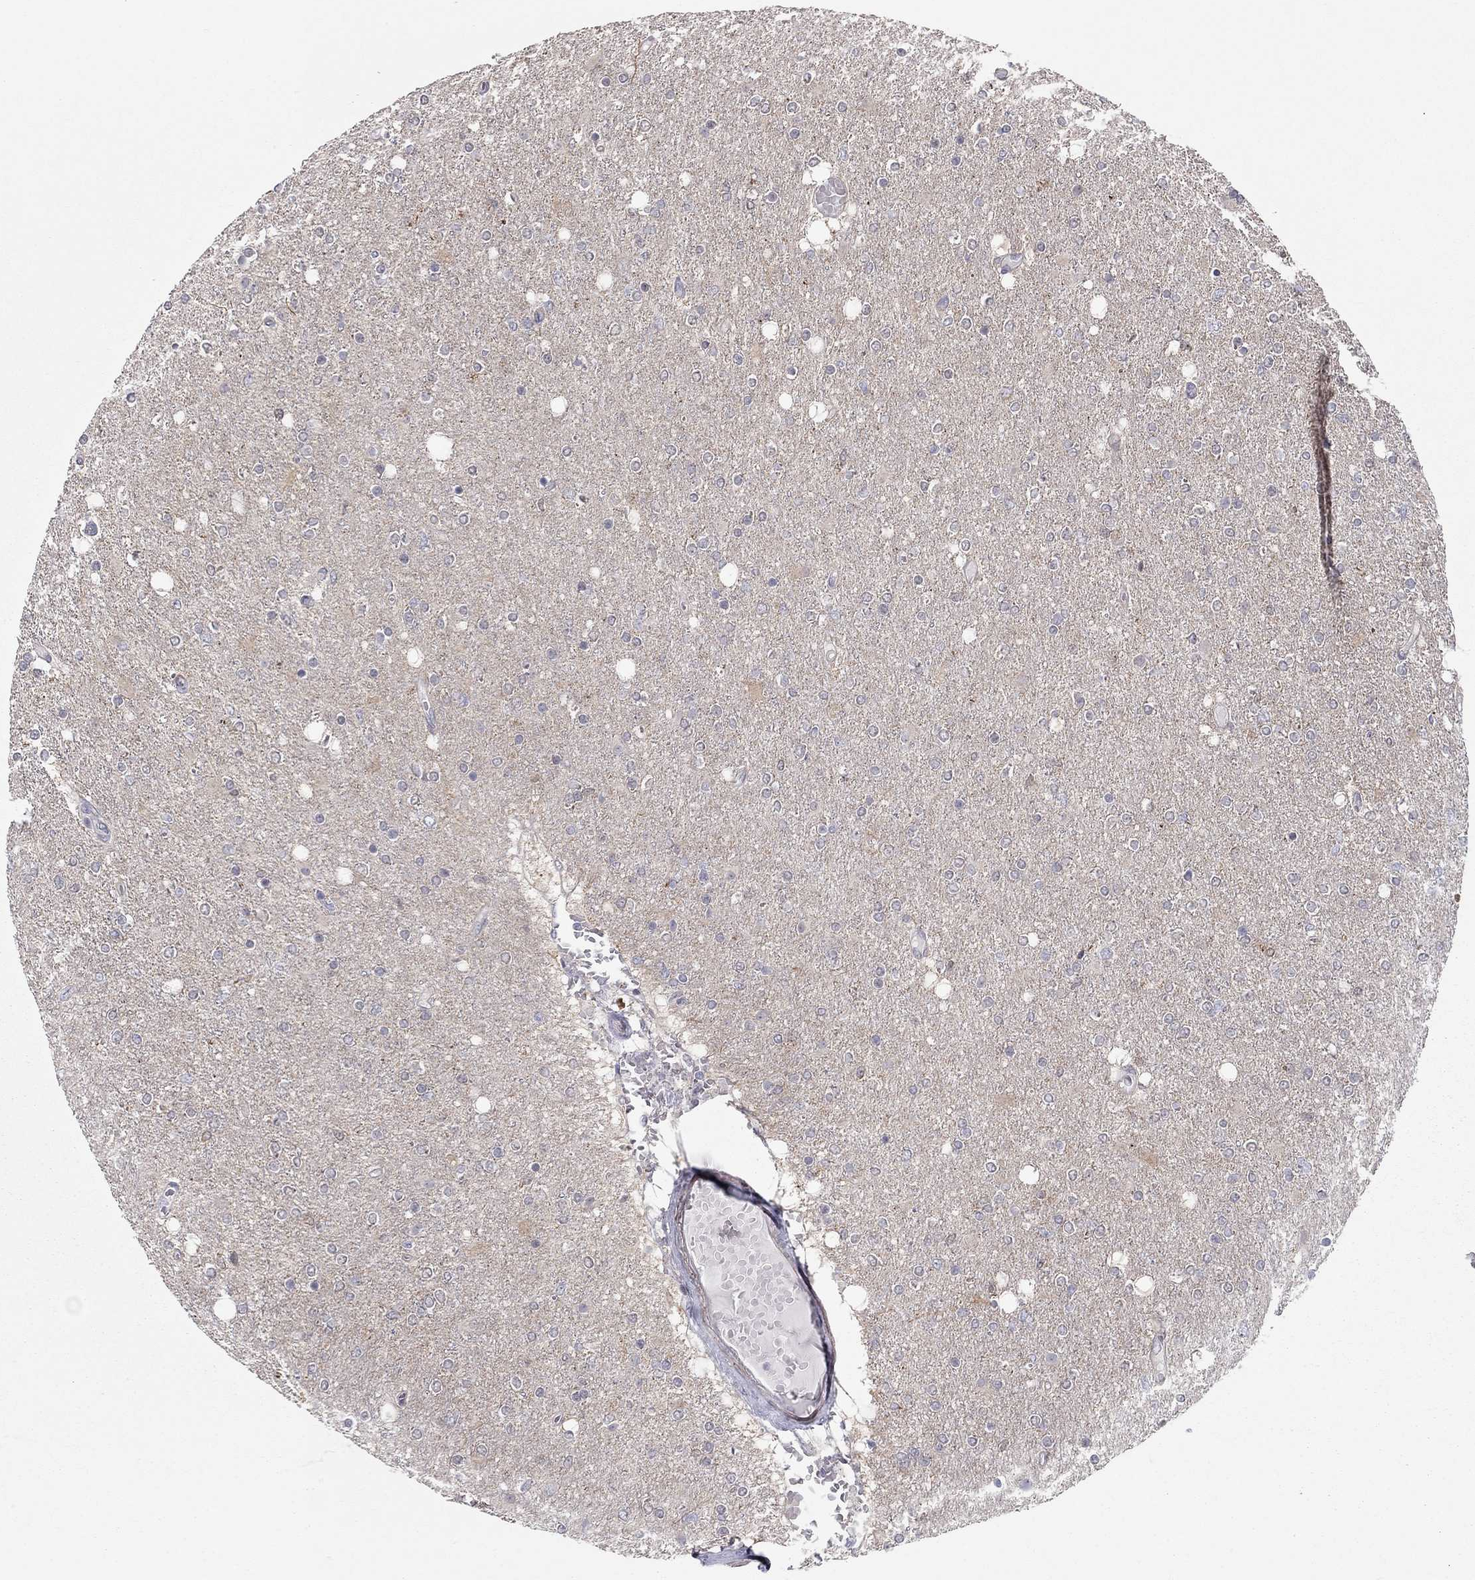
{"staining": {"intensity": "negative", "quantity": "none", "location": "none"}, "tissue": "glioma", "cell_type": "Tumor cells", "image_type": "cancer", "snomed": [{"axis": "morphology", "description": "Glioma, malignant, High grade"}, {"axis": "topography", "description": "Cerebral cortex"}], "caption": "Malignant glioma (high-grade) was stained to show a protein in brown. There is no significant staining in tumor cells.", "gene": "DUSP7", "patient": {"sex": "male", "age": 70}}